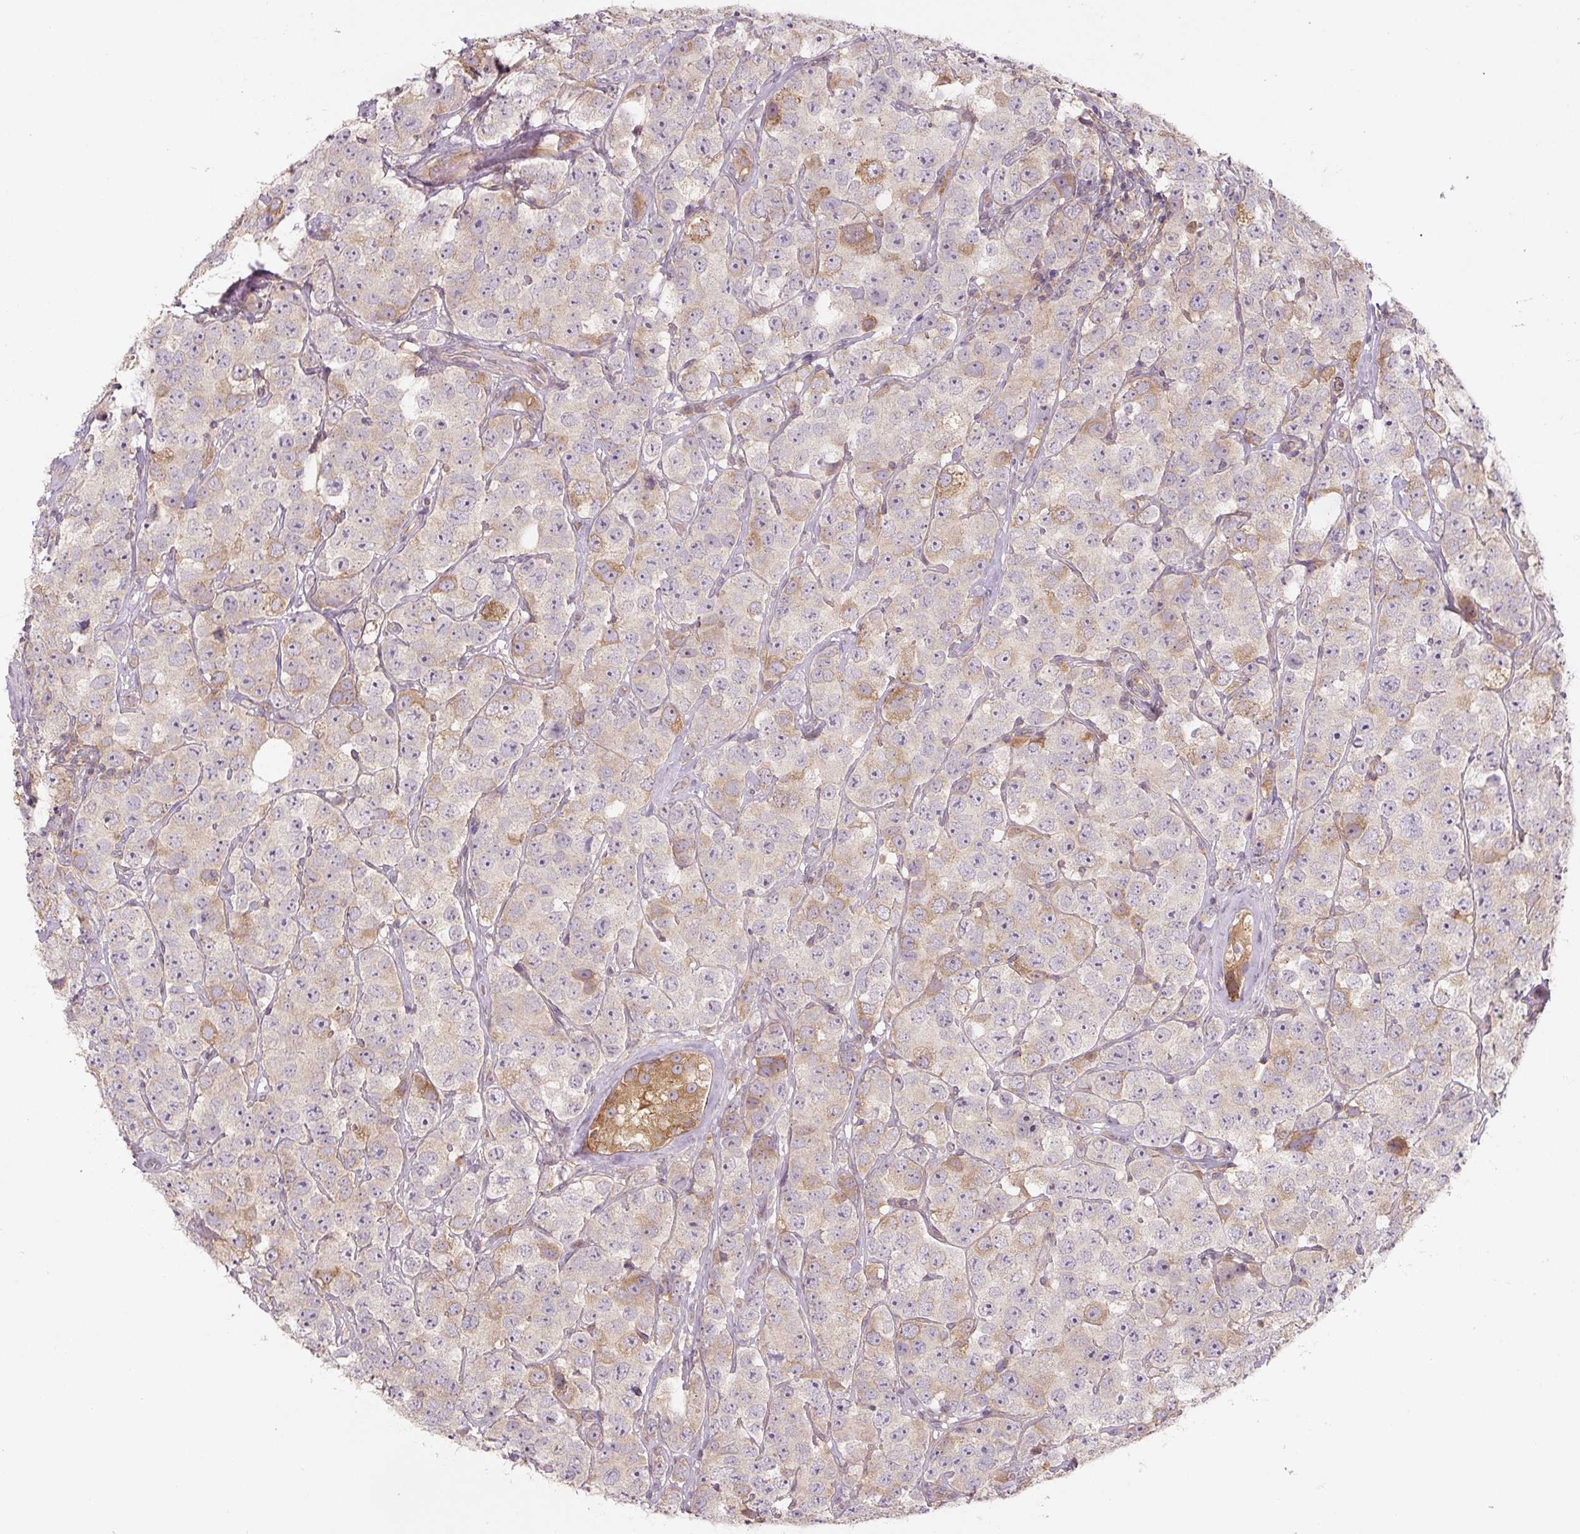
{"staining": {"intensity": "moderate", "quantity": "<25%", "location": "cytoplasmic/membranous"}, "tissue": "testis cancer", "cell_type": "Tumor cells", "image_type": "cancer", "snomed": [{"axis": "morphology", "description": "Seminoma, NOS"}, {"axis": "topography", "description": "Testis"}], "caption": "Tumor cells reveal moderate cytoplasmic/membranous positivity in approximately <25% of cells in testis cancer.", "gene": "C2orf73", "patient": {"sex": "male", "age": 28}}